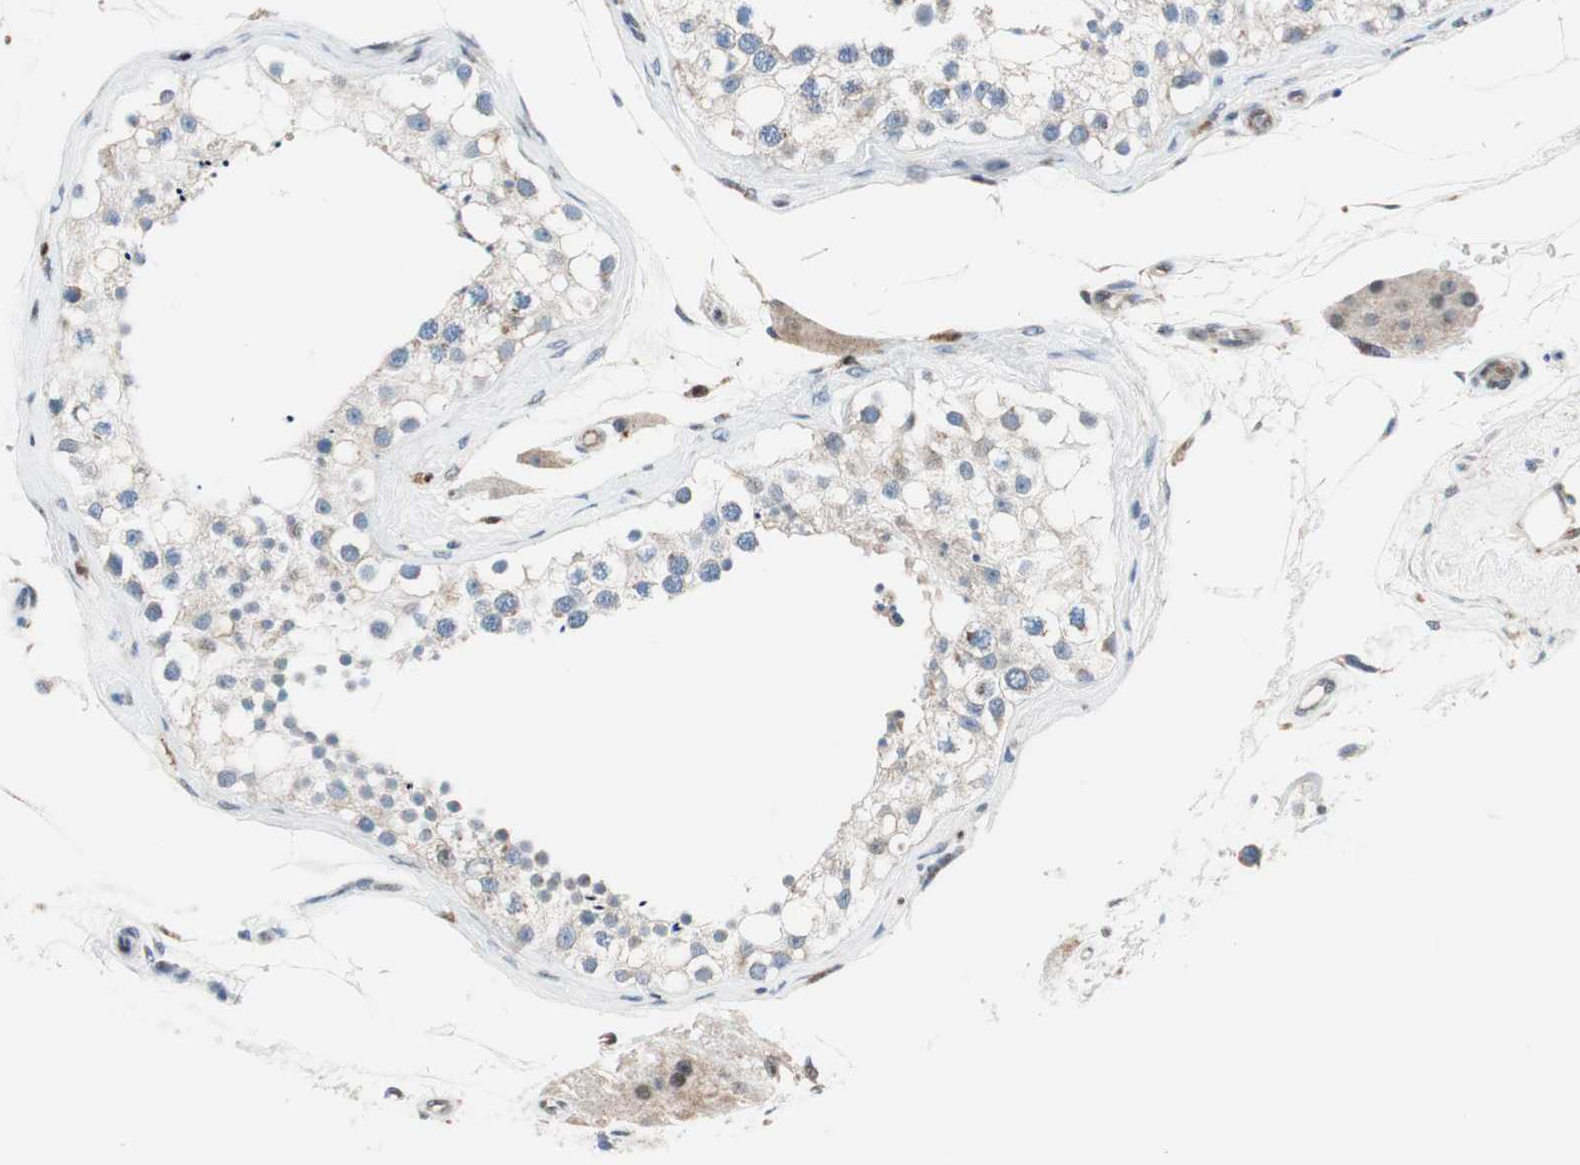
{"staining": {"intensity": "weak", "quantity": "<25%", "location": "cytoplasmic/membranous"}, "tissue": "testis", "cell_type": "Cells in seminiferous ducts", "image_type": "normal", "snomed": [{"axis": "morphology", "description": "Normal tissue, NOS"}, {"axis": "topography", "description": "Testis"}], "caption": "This photomicrograph is of benign testis stained with immunohistochemistry to label a protein in brown with the nuclei are counter-stained blue. There is no staining in cells in seminiferous ducts.", "gene": "RGS10", "patient": {"sex": "male", "age": 68}}